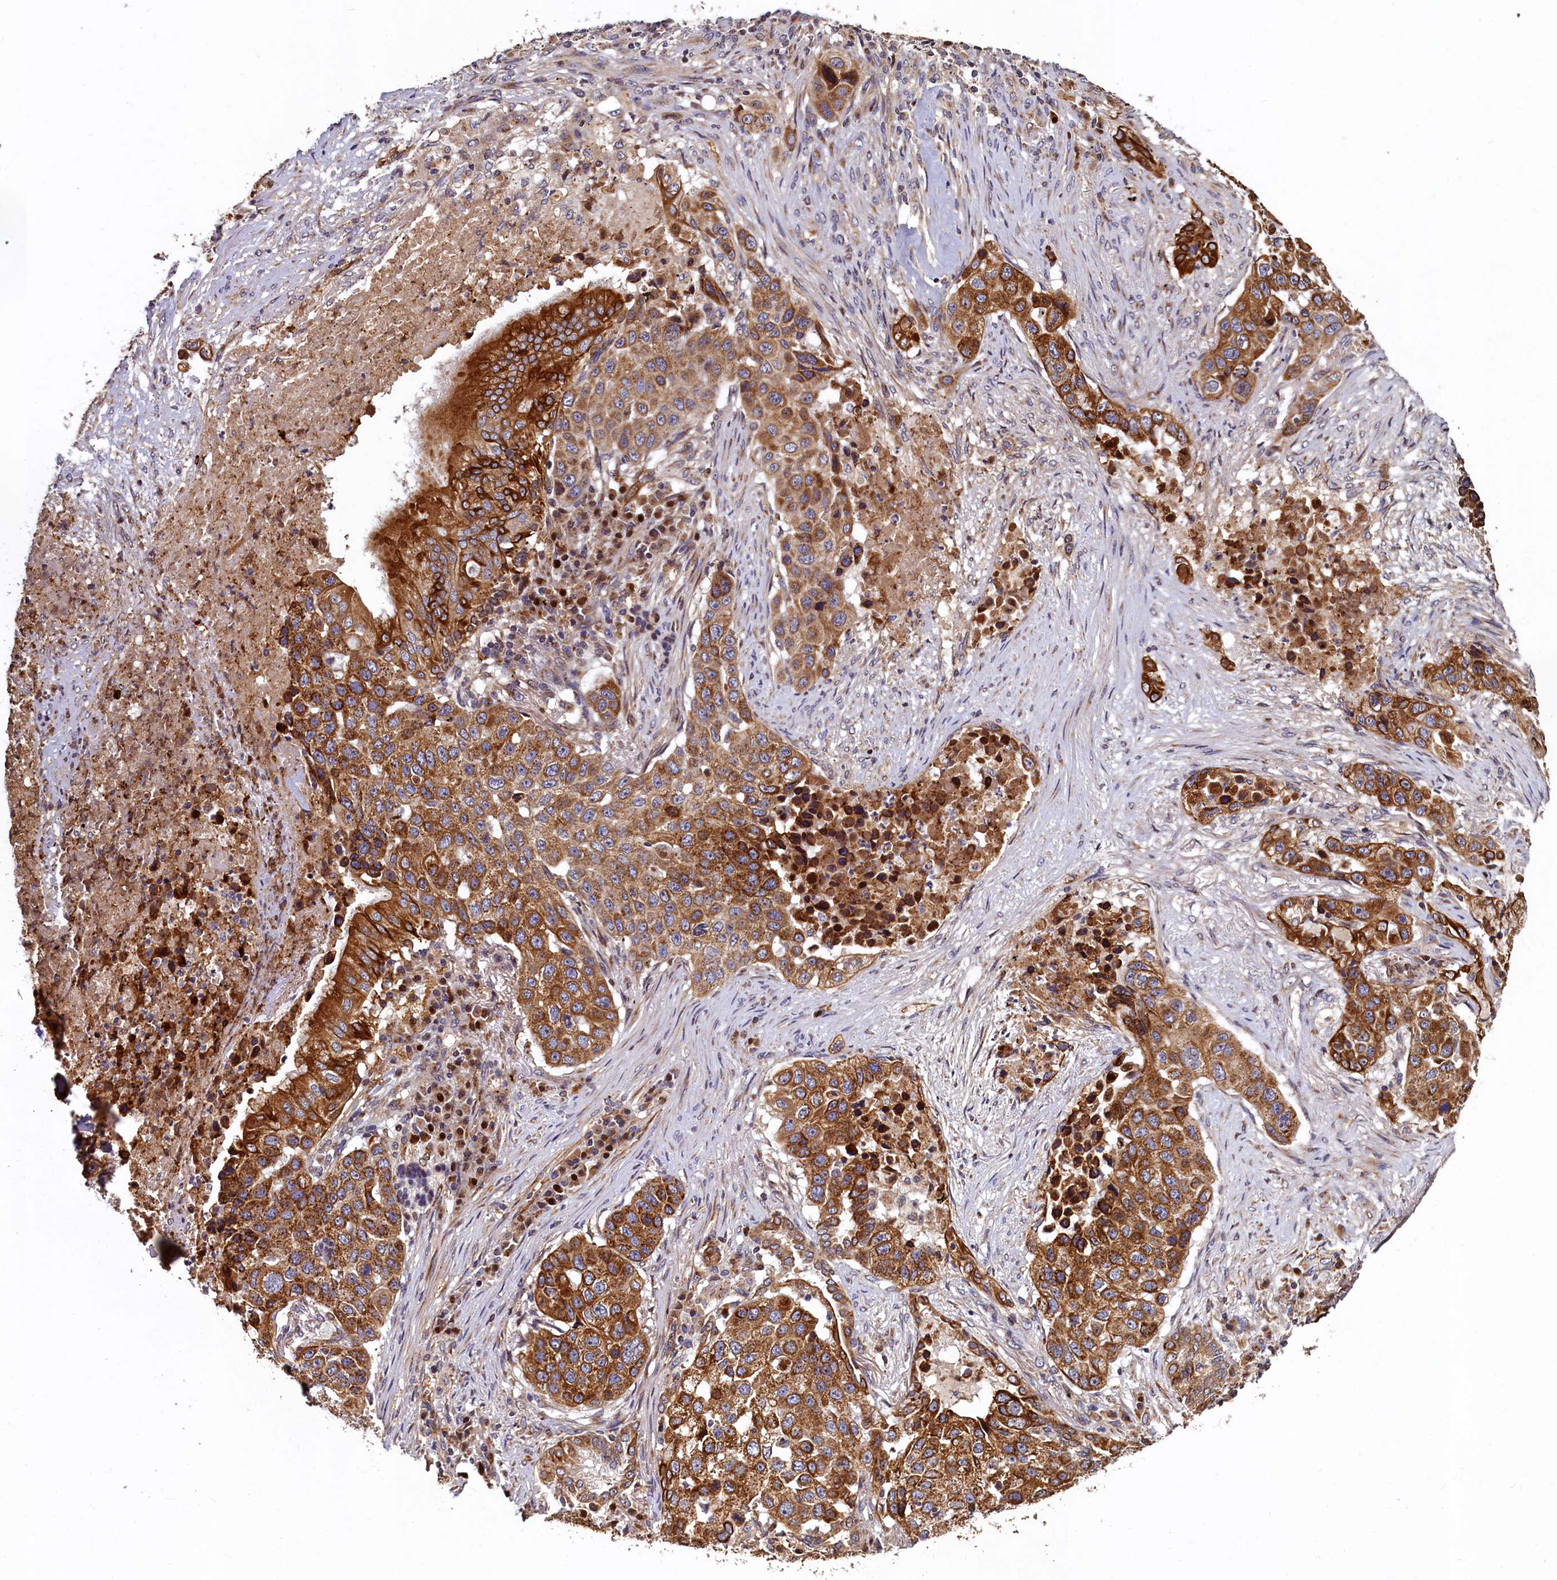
{"staining": {"intensity": "moderate", "quantity": ">75%", "location": "cytoplasmic/membranous"}, "tissue": "lung cancer", "cell_type": "Tumor cells", "image_type": "cancer", "snomed": [{"axis": "morphology", "description": "Squamous cell carcinoma, NOS"}, {"axis": "topography", "description": "Lung"}], "caption": "Lung cancer (squamous cell carcinoma) stained with a brown dye displays moderate cytoplasmic/membranous positive positivity in approximately >75% of tumor cells.", "gene": "NCKAP5L", "patient": {"sex": "female", "age": 63}}